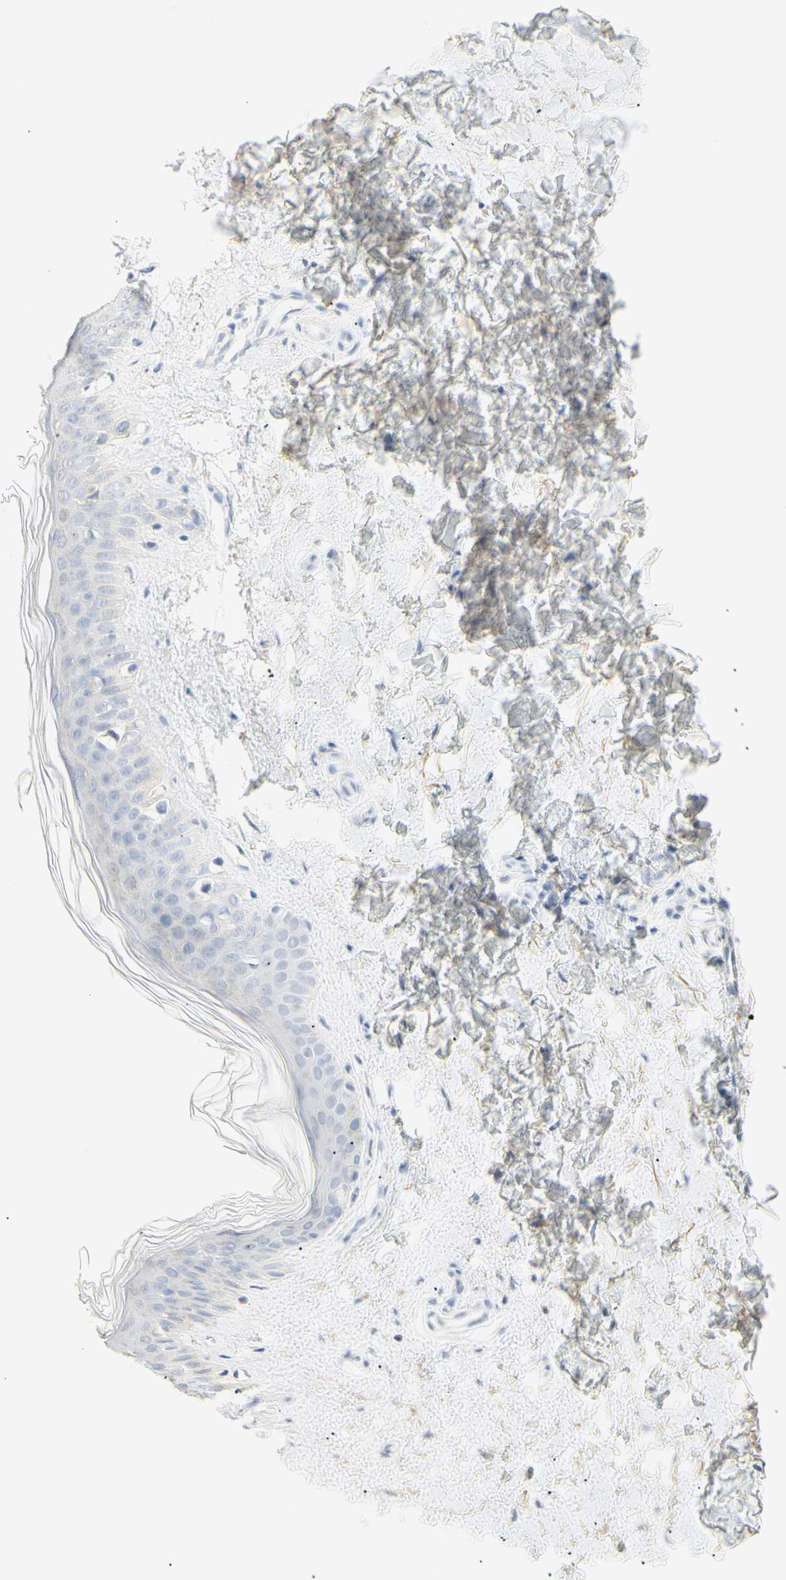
{"staining": {"intensity": "negative", "quantity": "none", "location": "none"}, "tissue": "skin", "cell_type": "Fibroblasts", "image_type": "normal", "snomed": [{"axis": "morphology", "description": "Normal tissue, NOS"}, {"axis": "topography", "description": "Skin"}], "caption": "An IHC photomicrograph of benign skin is shown. There is no staining in fibroblasts of skin. Brightfield microscopy of immunohistochemistry (IHC) stained with DAB (brown) and hematoxylin (blue), captured at high magnification.", "gene": "B4GALNT3", "patient": {"sex": "female", "age": 41}}